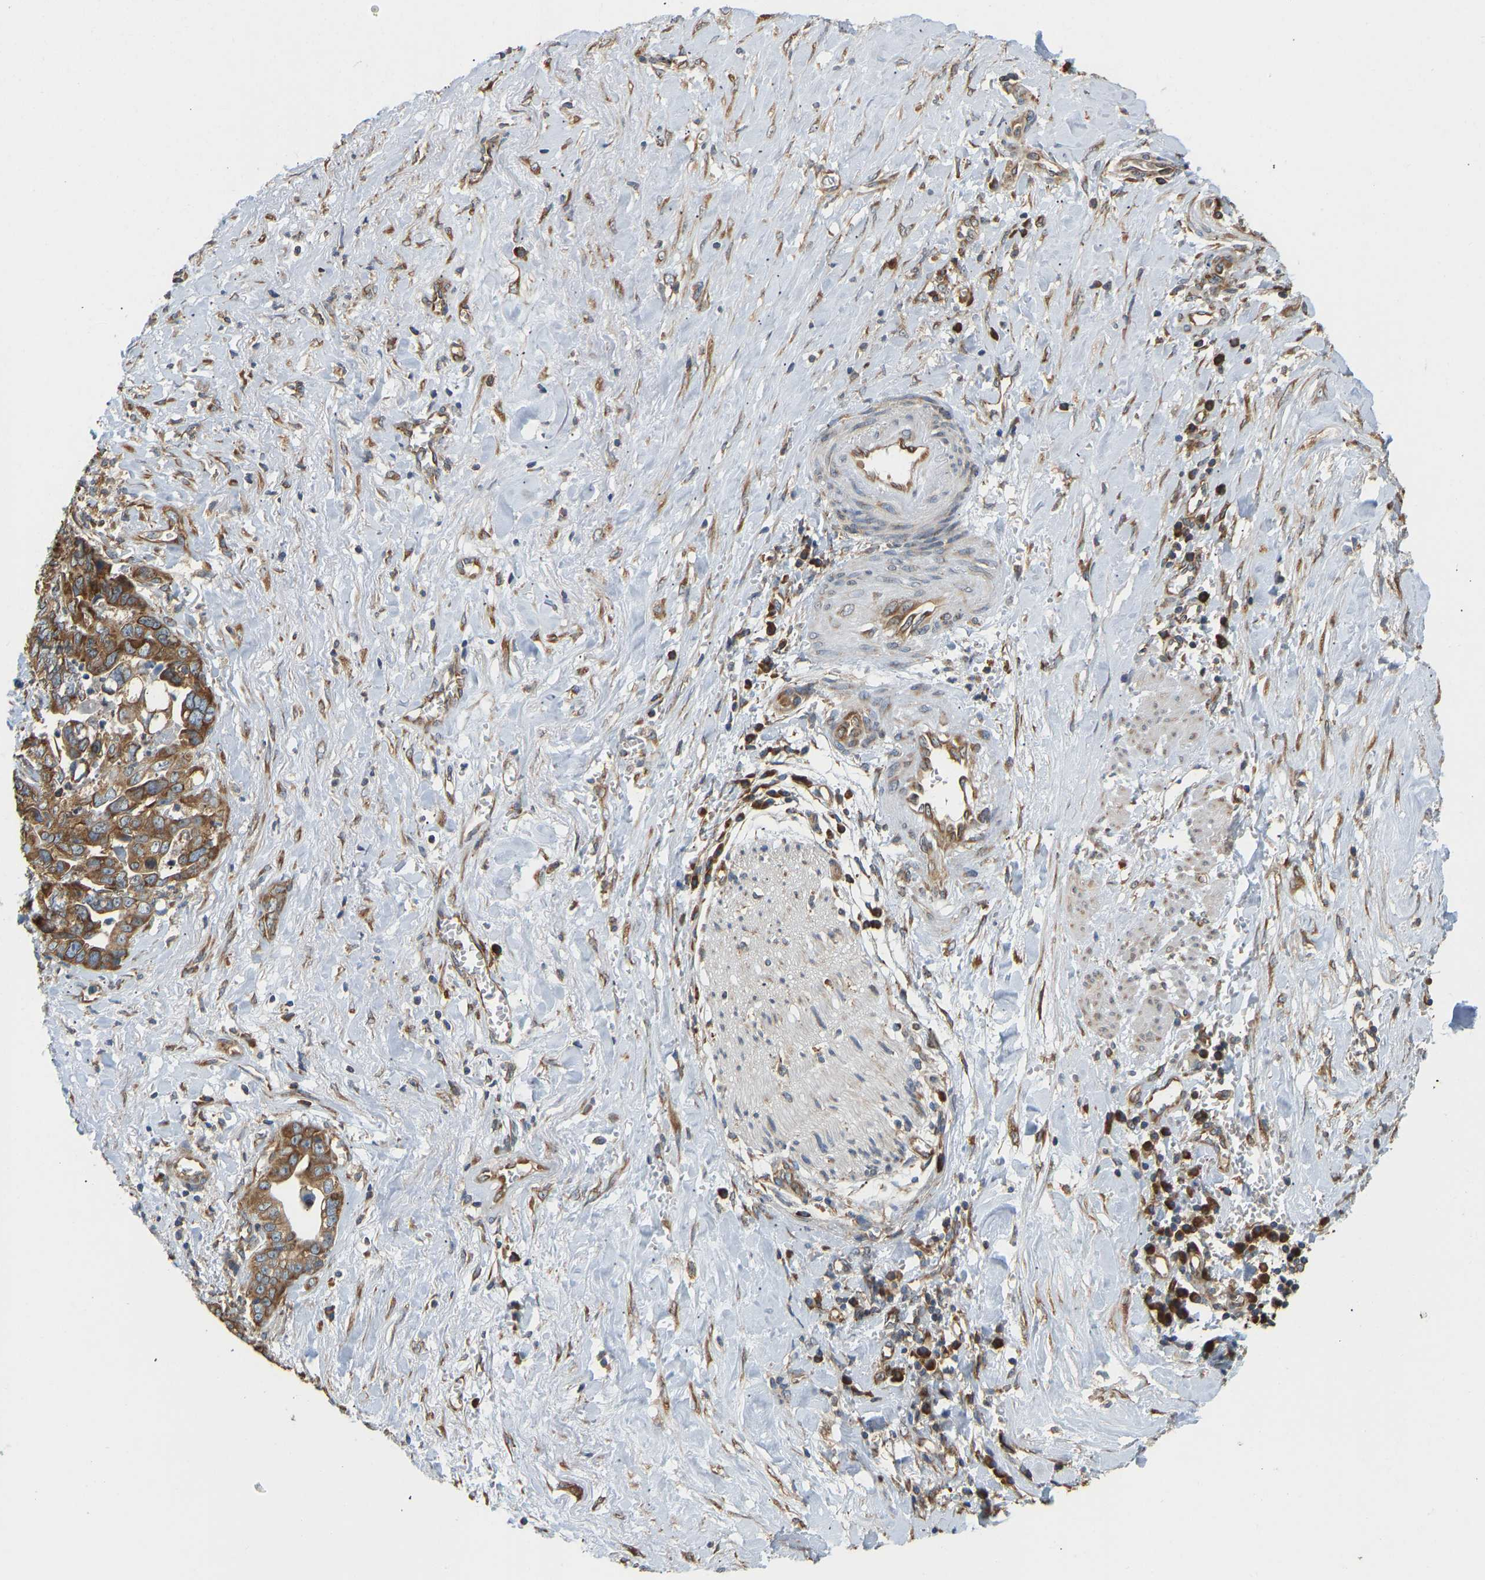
{"staining": {"intensity": "moderate", "quantity": ">75%", "location": "cytoplasmic/membranous"}, "tissue": "liver cancer", "cell_type": "Tumor cells", "image_type": "cancer", "snomed": [{"axis": "morphology", "description": "Cholangiocarcinoma"}, {"axis": "topography", "description": "Liver"}], "caption": "Protein expression by immunohistochemistry (IHC) demonstrates moderate cytoplasmic/membranous staining in approximately >75% of tumor cells in cholangiocarcinoma (liver).", "gene": "RPS6KB2", "patient": {"sex": "female", "age": 79}}